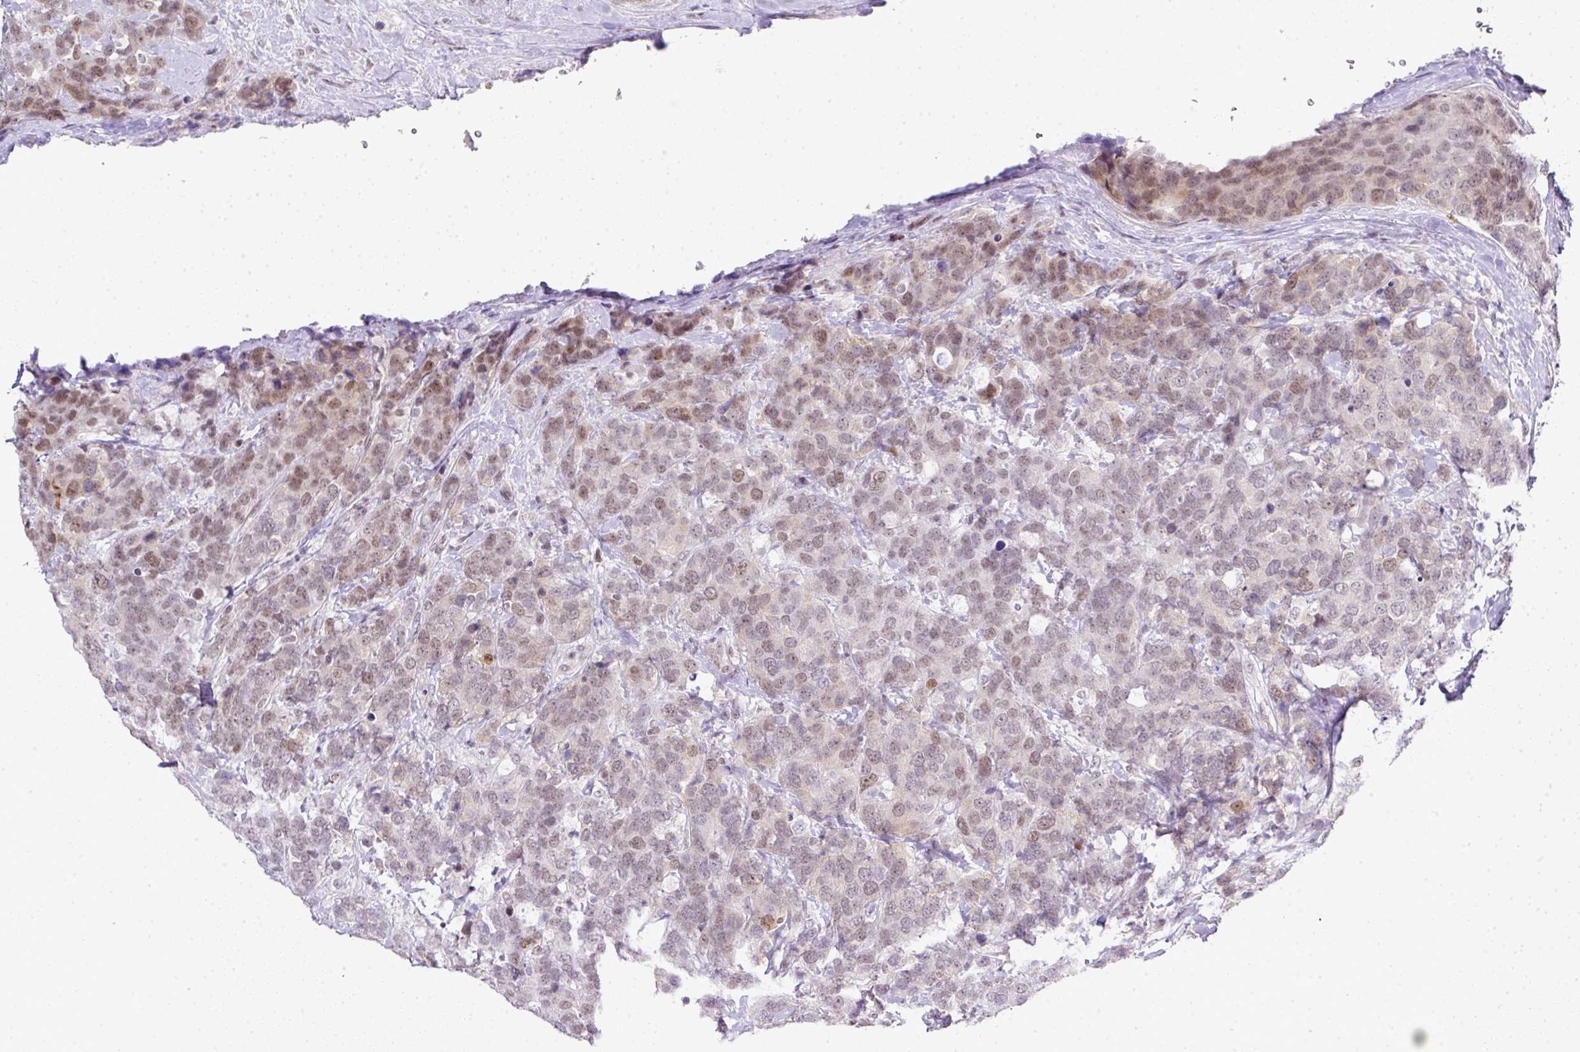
{"staining": {"intensity": "weak", "quantity": "25%-75%", "location": "nuclear"}, "tissue": "breast cancer", "cell_type": "Tumor cells", "image_type": "cancer", "snomed": [{"axis": "morphology", "description": "Lobular carcinoma"}, {"axis": "topography", "description": "Breast"}], "caption": "Protein staining shows weak nuclear staining in approximately 25%-75% of tumor cells in breast cancer.", "gene": "FAM32A", "patient": {"sex": "female", "age": 59}}